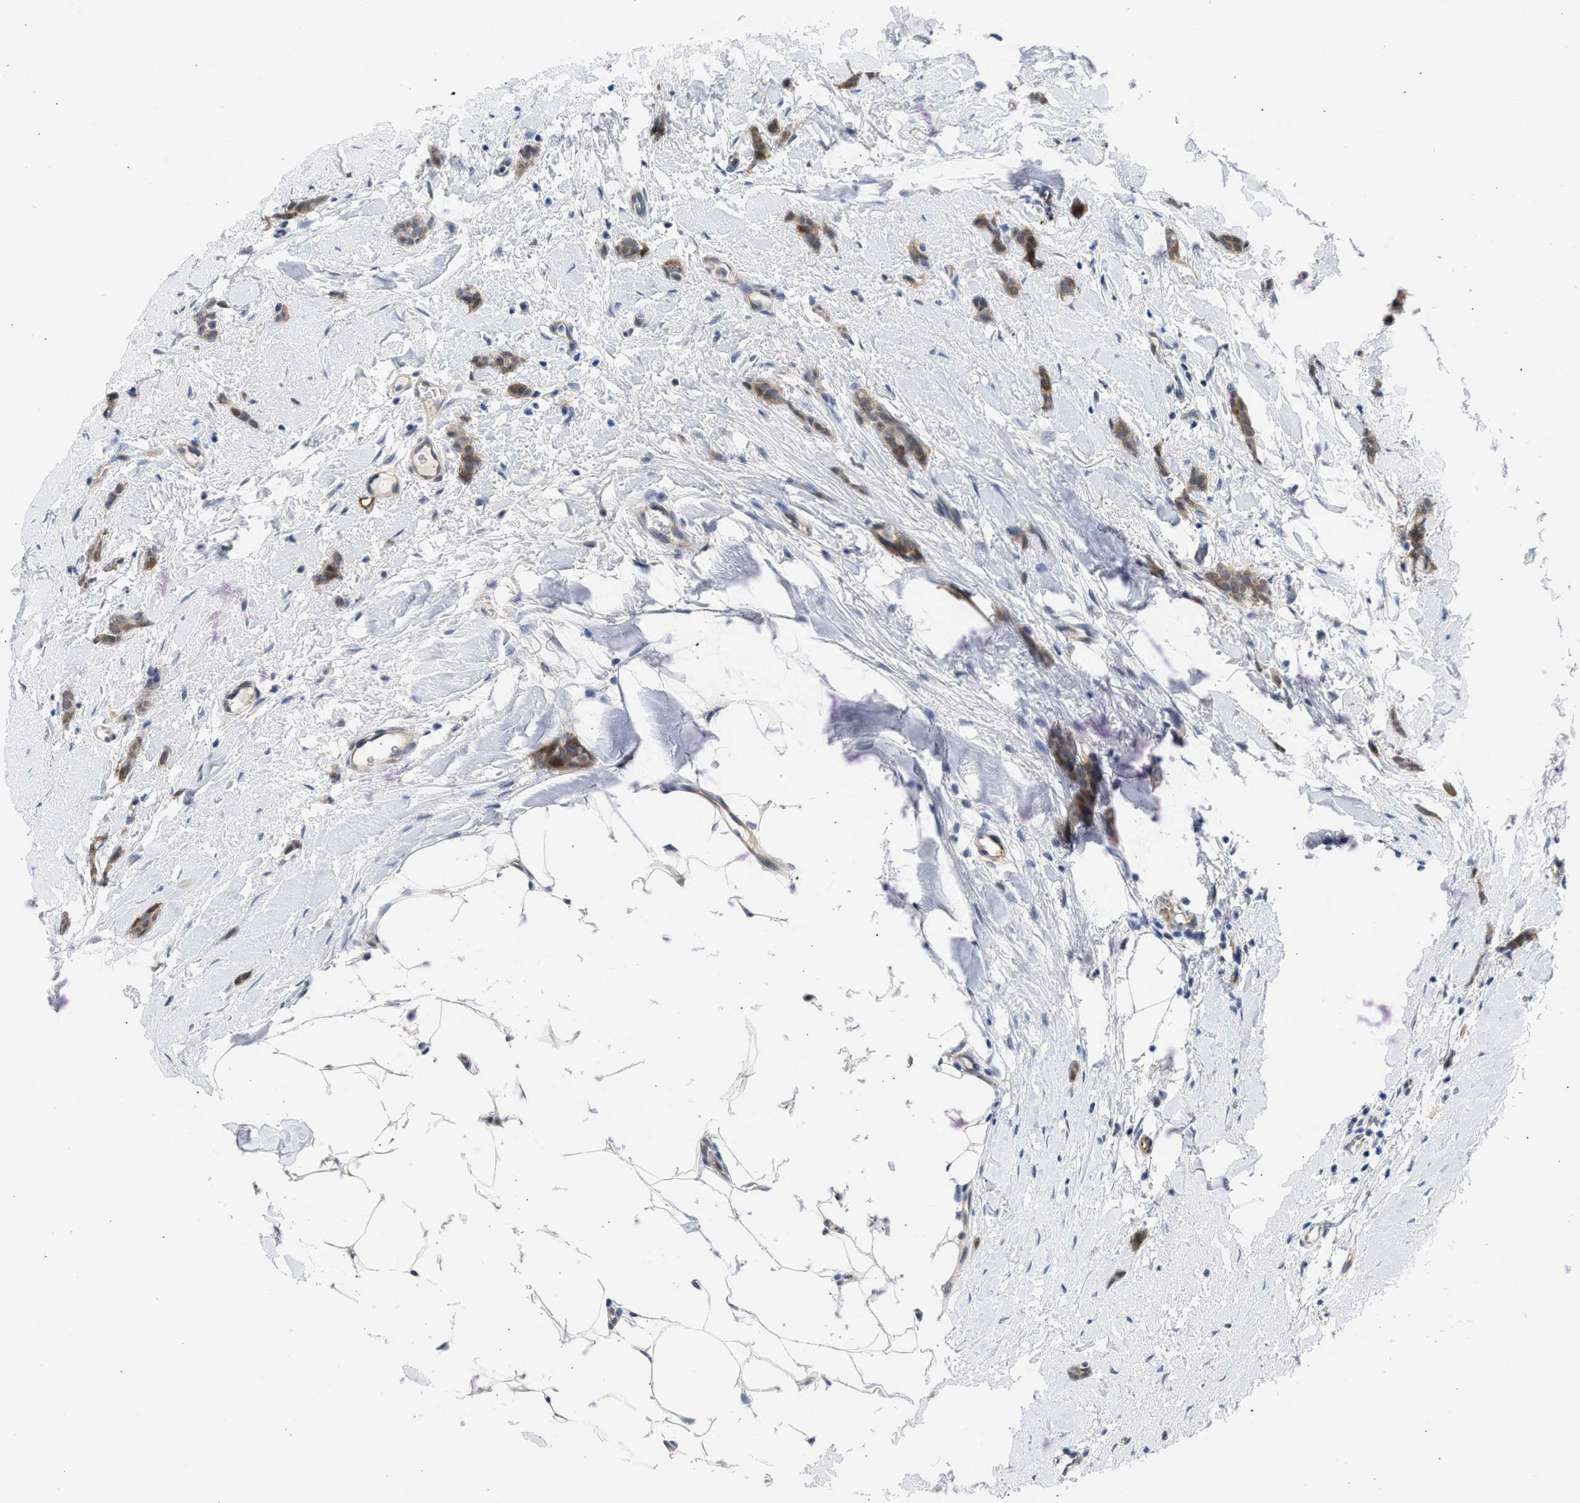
{"staining": {"intensity": "moderate", "quantity": ">75%", "location": "cytoplasmic/membranous"}, "tissue": "breast cancer", "cell_type": "Tumor cells", "image_type": "cancer", "snomed": [{"axis": "morphology", "description": "Lobular carcinoma"}, {"axis": "topography", "description": "Skin"}, {"axis": "topography", "description": "Breast"}], "caption": "A high-resolution photomicrograph shows immunohistochemistry (IHC) staining of lobular carcinoma (breast), which demonstrates moderate cytoplasmic/membranous staining in about >75% of tumor cells.", "gene": "THRA", "patient": {"sex": "female", "age": 46}}